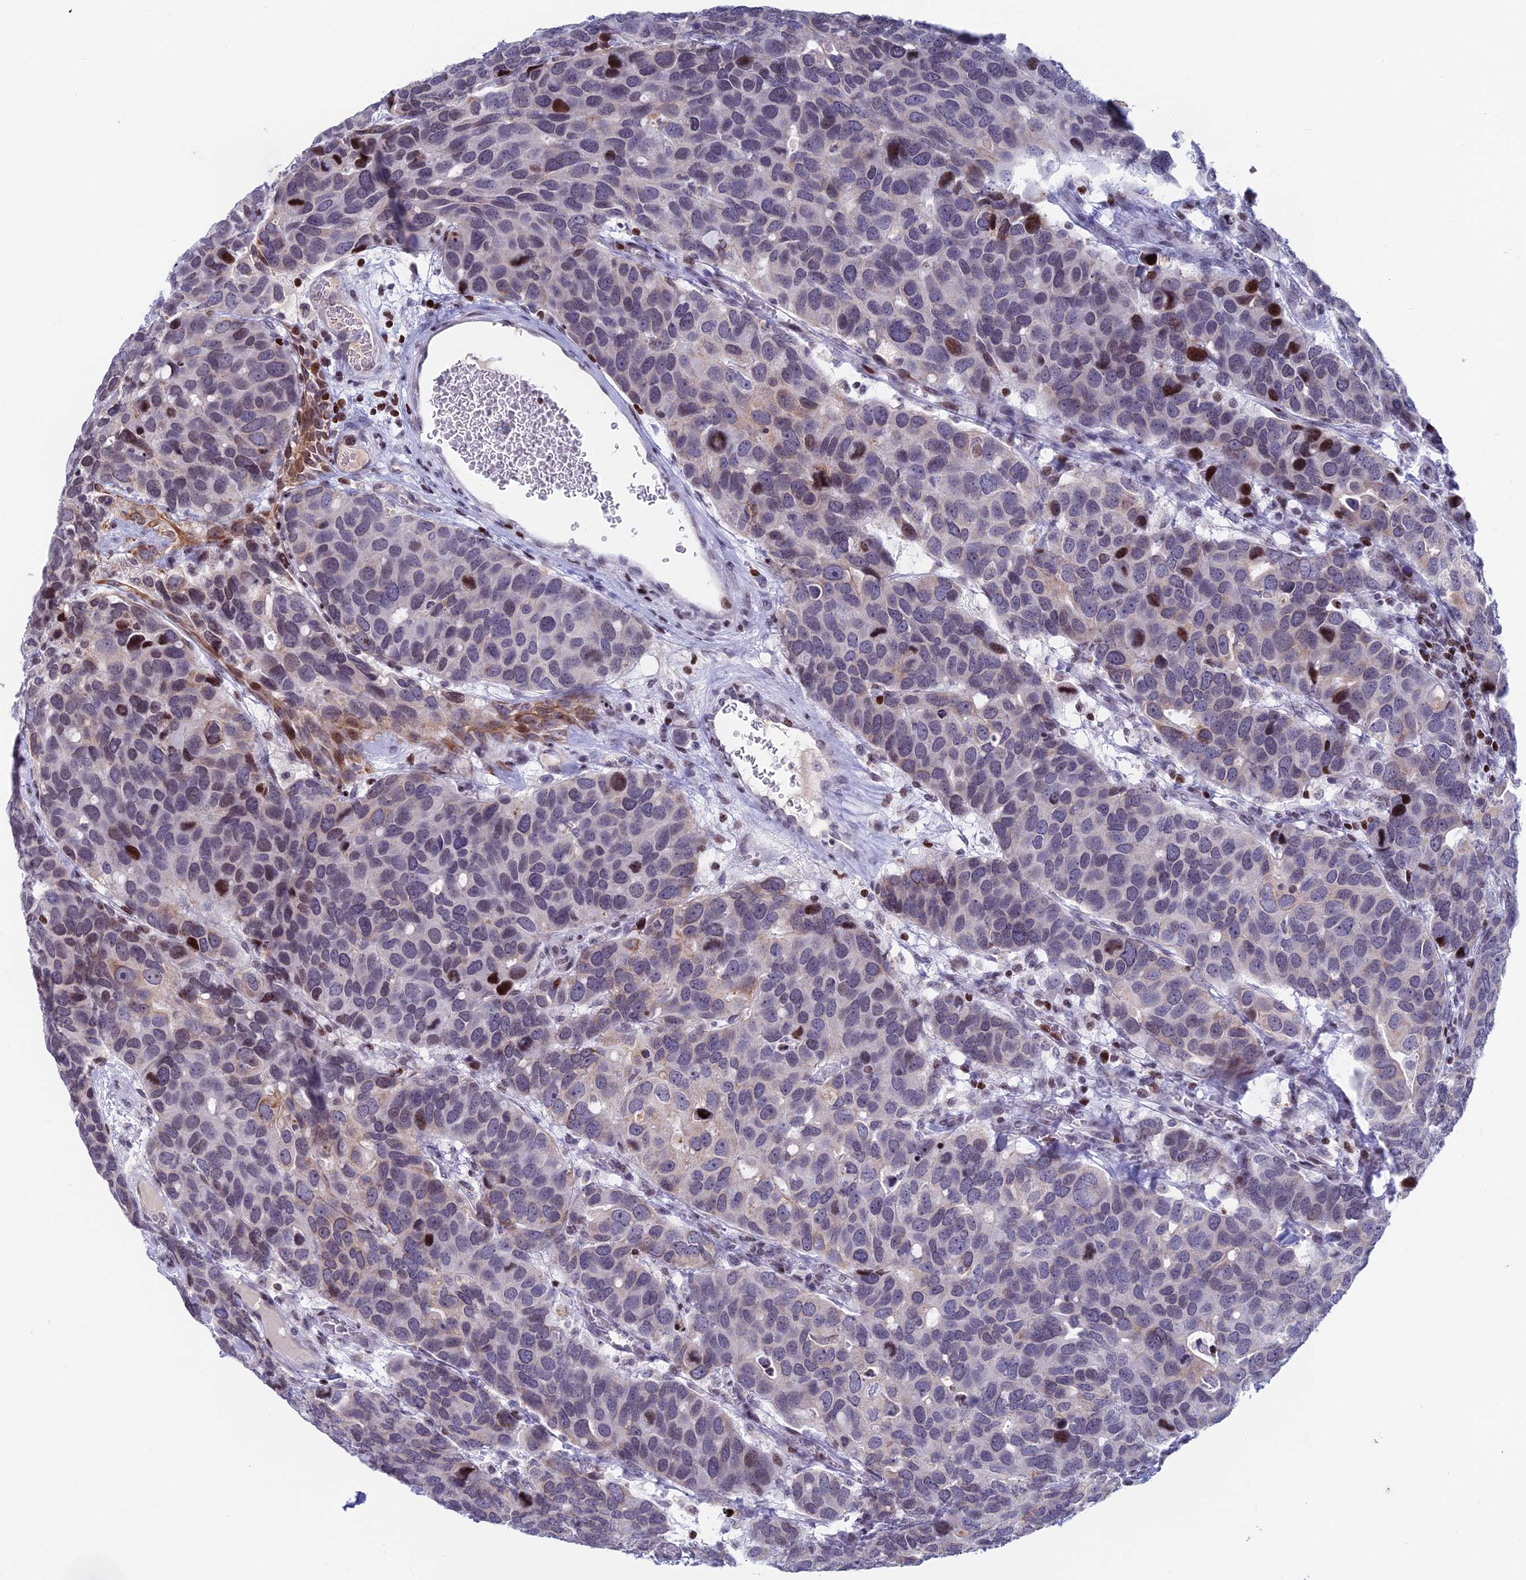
{"staining": {"intensity": "strong", "quantity": "<25%", "location": "nuclear"}, "tissue": "breast cancer", "cell_type": "Tumor cells", "image_type": "cancer", "snomed": [{"axis": "morphology", "description": "Duct carcinoma"}, {"axis": "topography", "description": "Breast"}], "caption": "A micrograph showing strong nuclear staining in about <25% of tumor cells in breast invasive ductal carcinoma, as visualized by brown immunohistochemical staining.", "gene": "AFF3", "patient": {"sex": "female", "age": 83}}